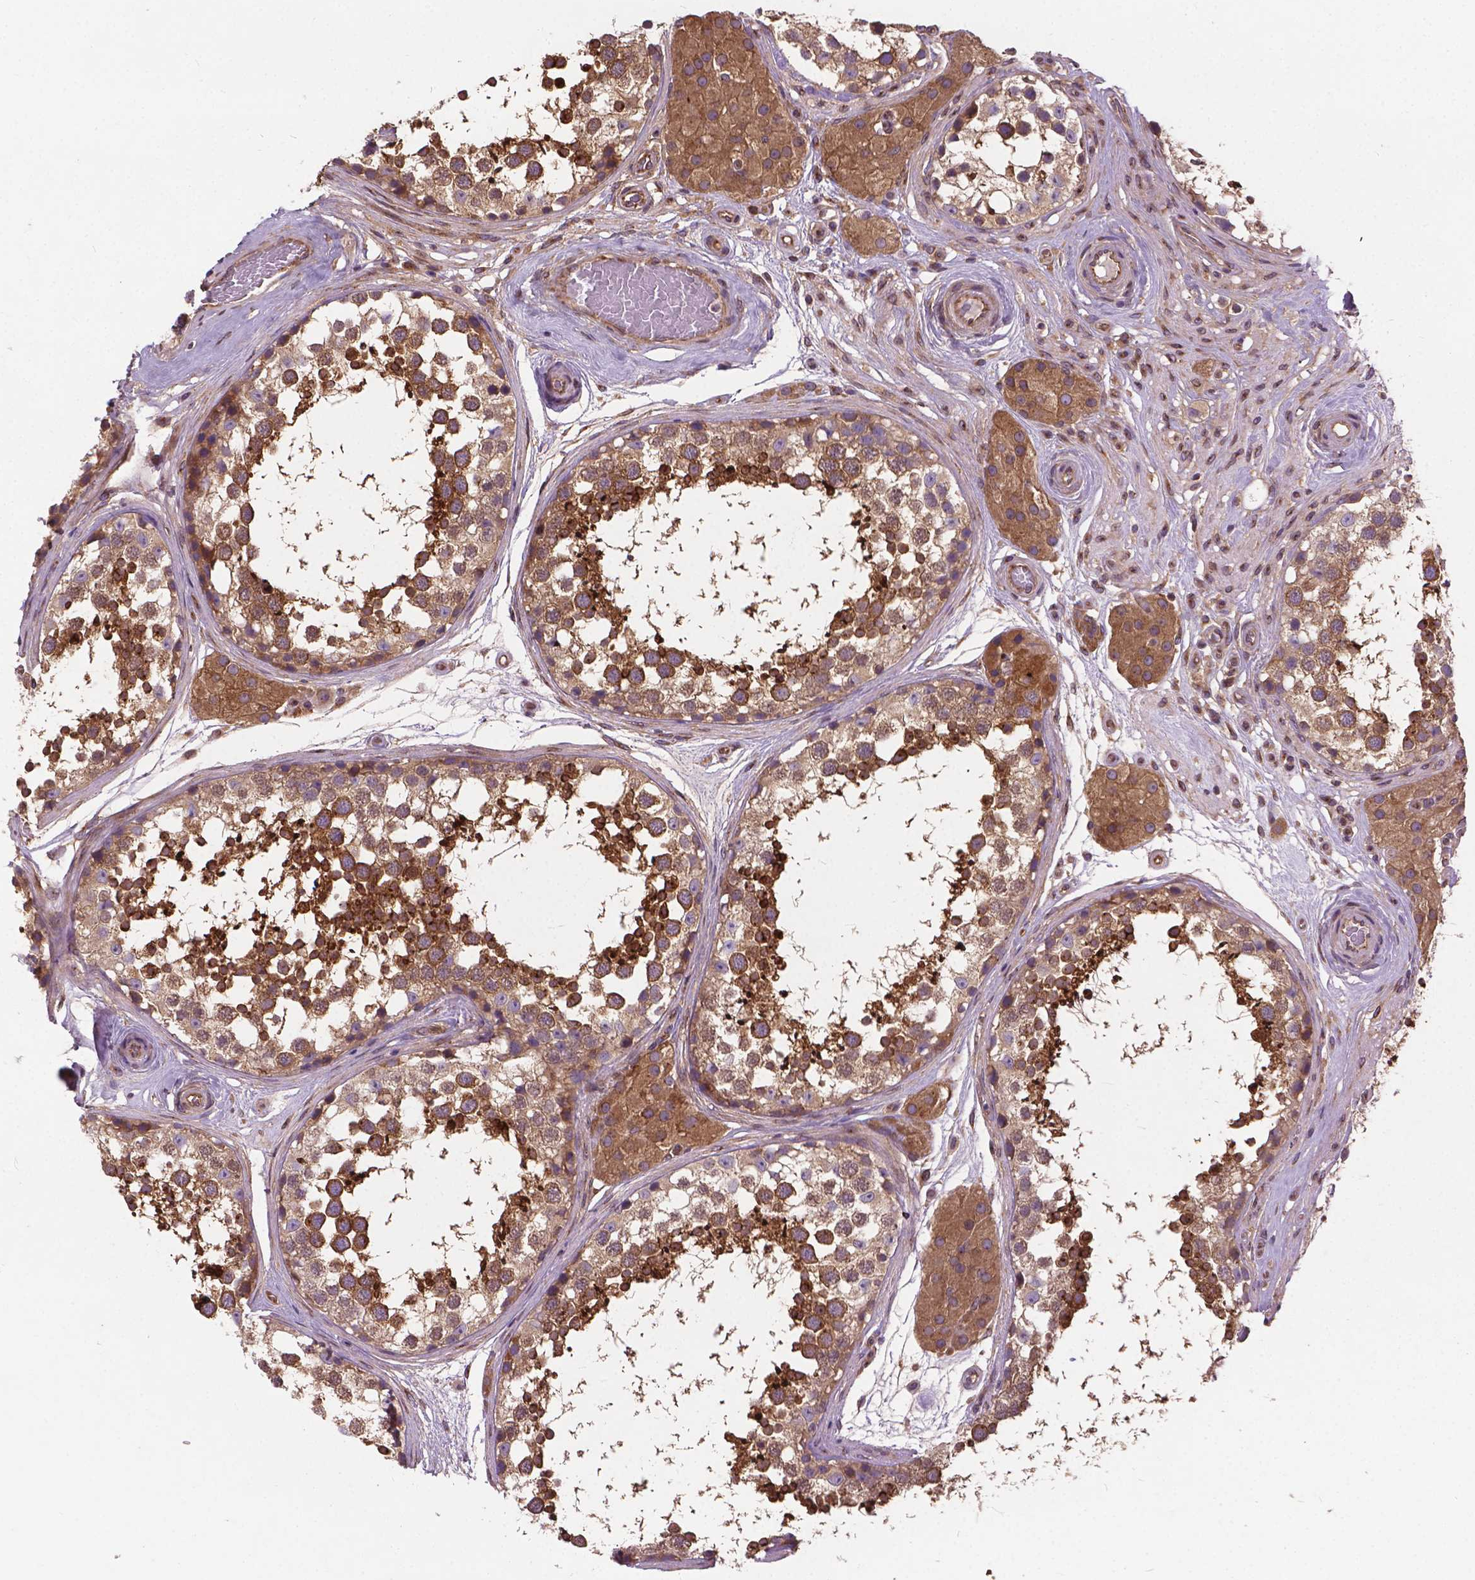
{"staining": {"intensity": "moderate", "quantity": ">75%", "location": "cytoplasmic/membranous"}, "tissue": "testis", "cell_type": "Cells in seminiferous ducts", "image_type": "normal", "snomed": [{"axis": "morphology", "description": "Normal tissue, NOS"}, {"axis": "morphology", "description": "Seminoma, NOS"}, {"axis": "topography", "description": "Testis"}], "caption": "Testis stained with DAB IHC displays medium levels of moderate cytoplasmic/membranous expression in about >75% of cells in seminiferous ducts.", "gene": "MZT1", "patient": {"sex": "male", "age": 65}}